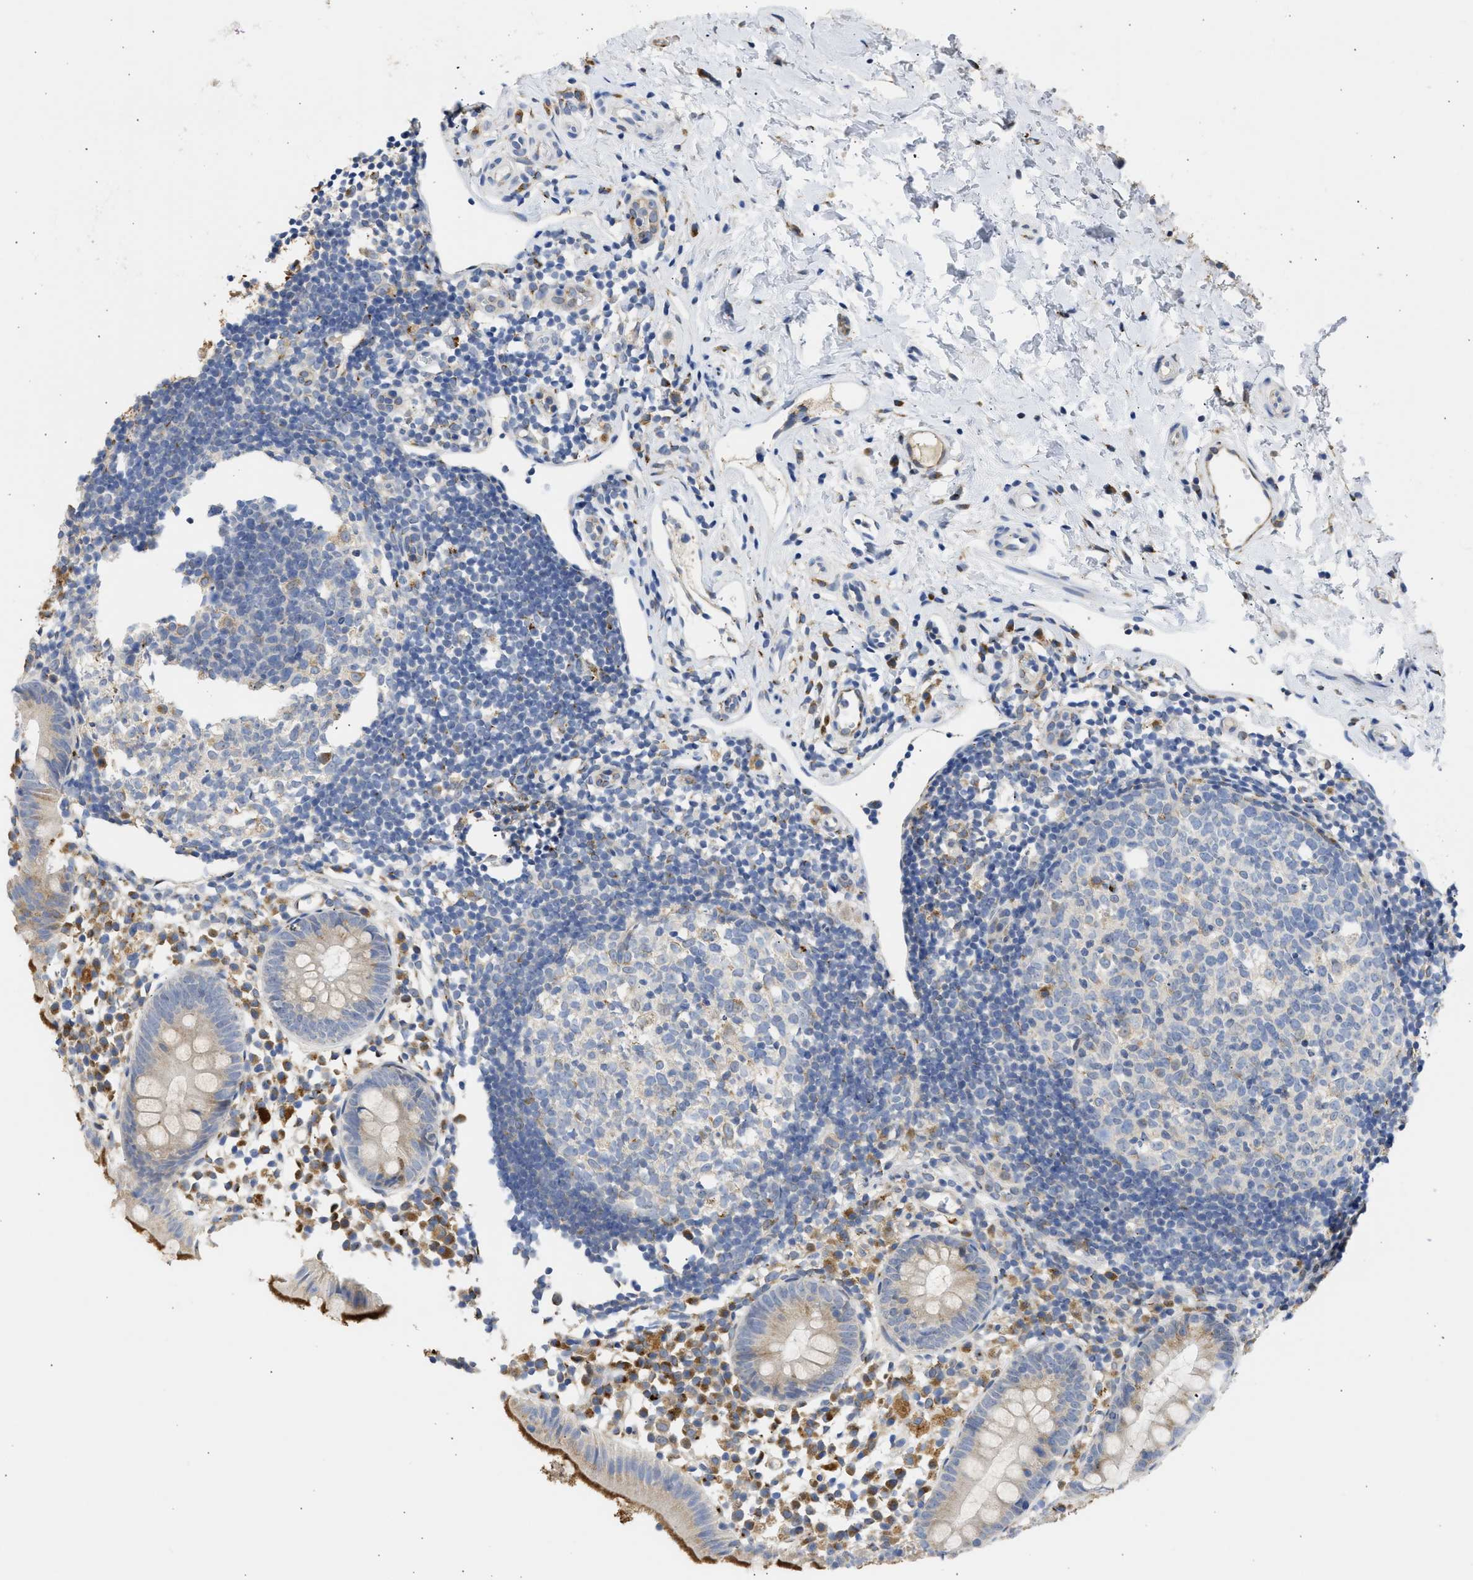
{"staining": {"intensity": "weak", "quantity": "25%-75%", "location": "cytoplasmic/membranous"}, "tissue": "appendix", "cell_type": "Glandular cells", "image_type": "normal", "snomed": [{"axis": "morphology", "description": "Normal tissue, NOS"}, {"axis": "topography", "description": "Appendix"}], "caption": "Brown immunohistochemical staining in unremarkable human appendix shows weak cytoplasmic/membranous staining in about 25%-75% of glandular cells.", "gene": "TMED1", "patient": {"sex": "female", "age": 20}}